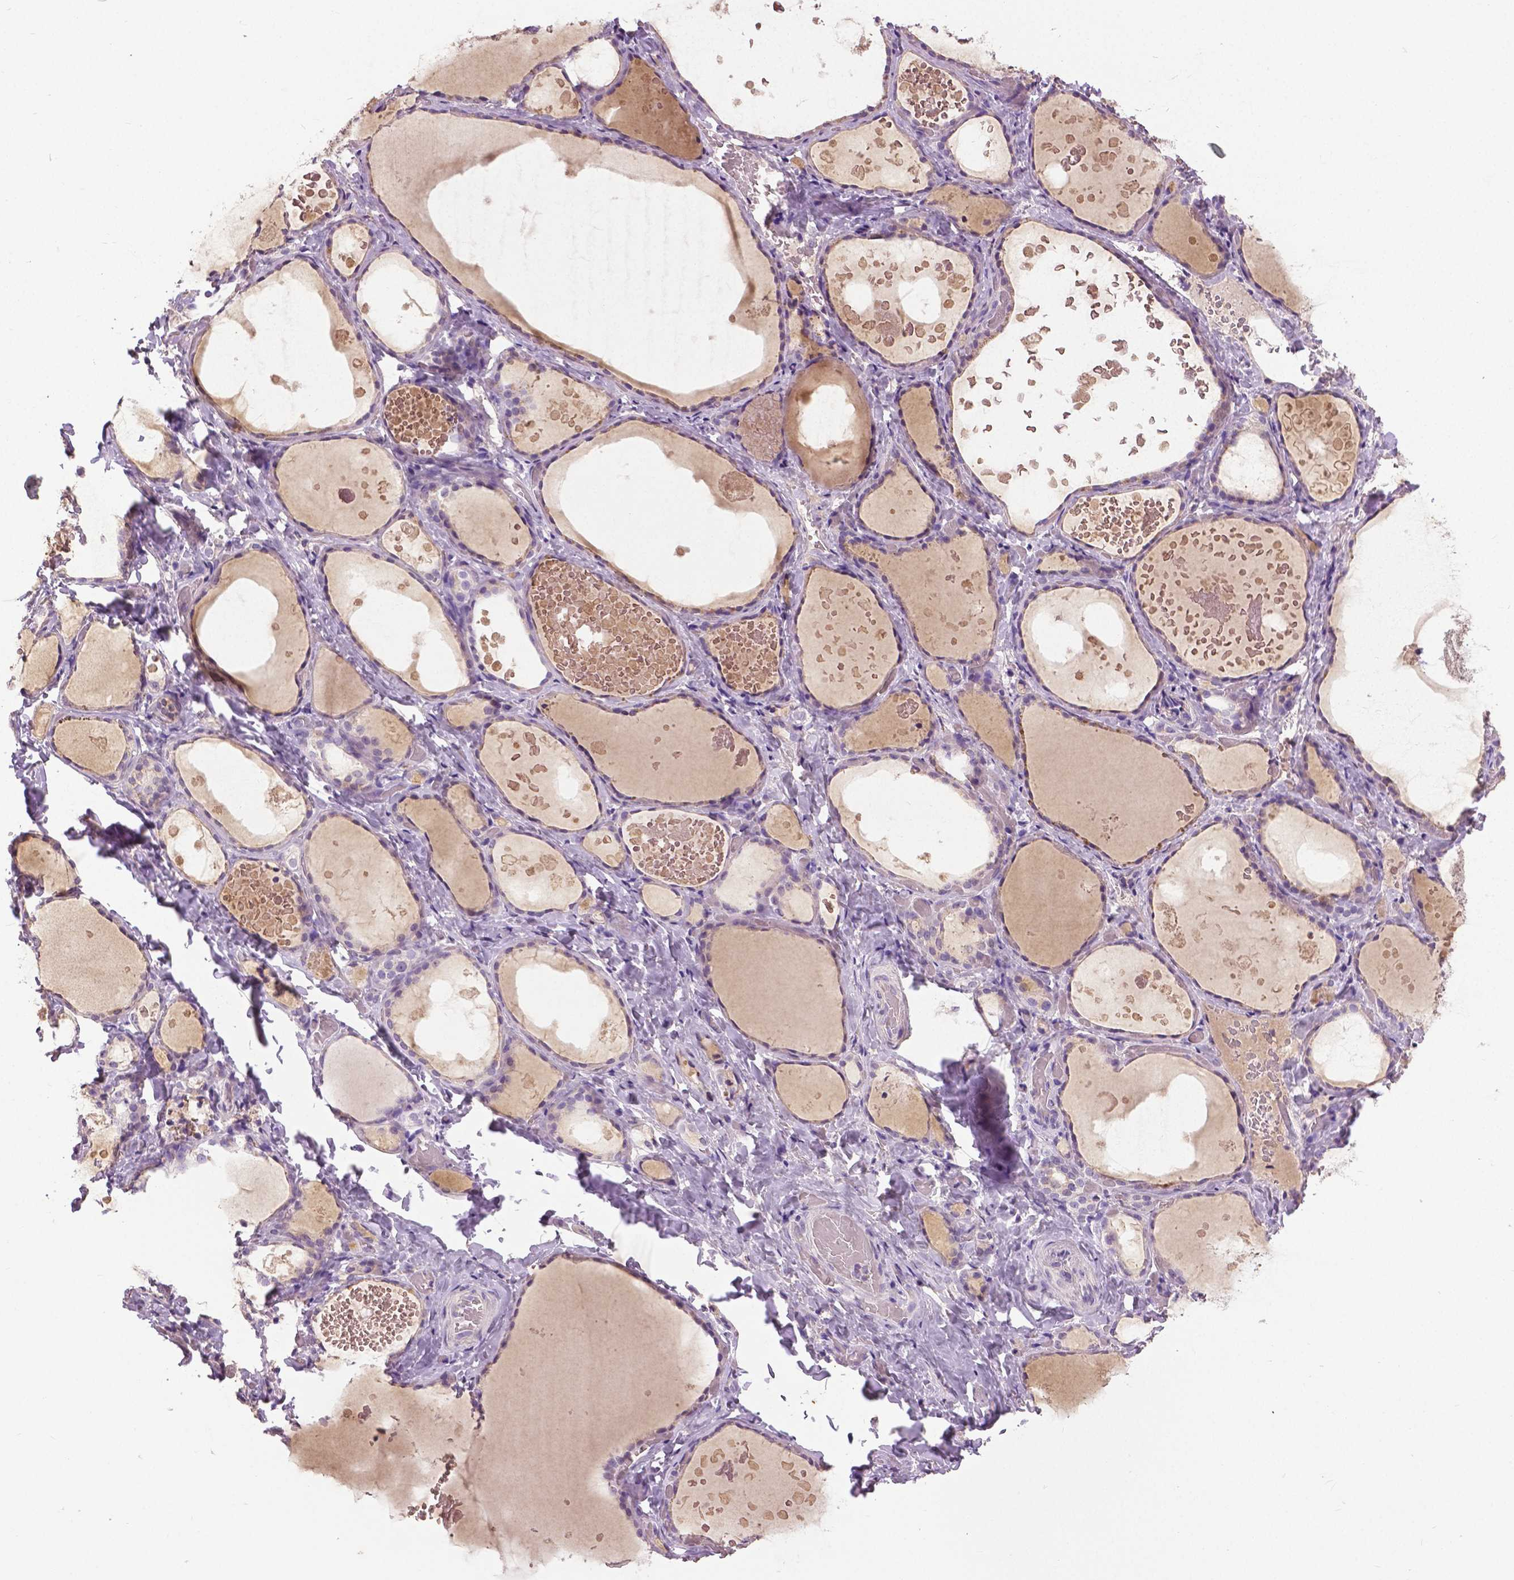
{"staining": {"intensity": "negative", "quantity": "none", "location": "none"}, "tissue": "thyroid gland", "cell_type": "Glandular cells", "image_type": "normal", "snomed": [{"axis": "morphology", "description": "Normal tissue, NOS"}, {"axis": "topography", "description": "Thyroid gland"}], "caption": "Thyroid gland stained for a protein using immunohistochemistry (IHC) displays no positivity glandular cells.", "gene": "FOXA1", "patient": {"sex": "female", "age": 56}}